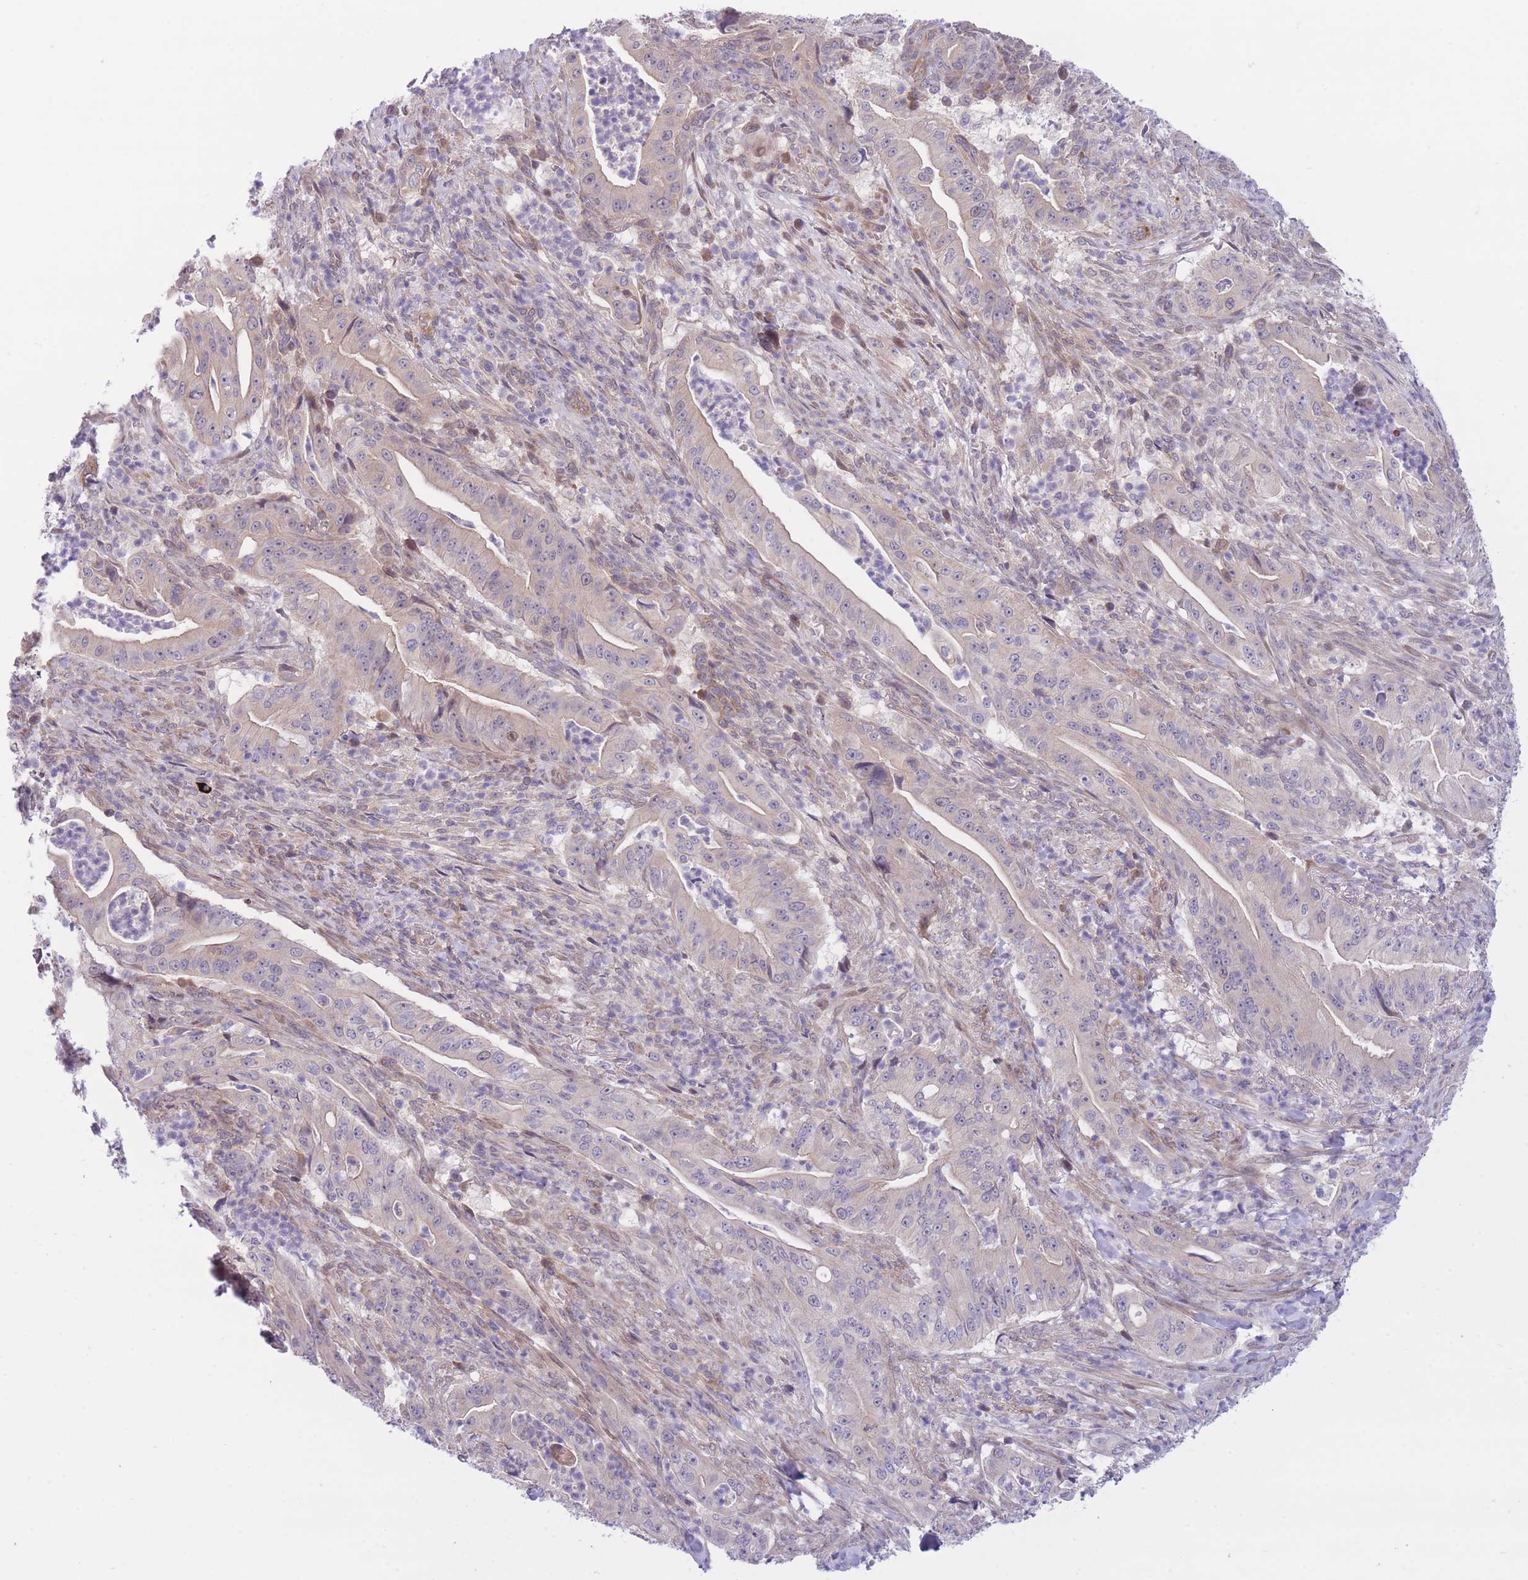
{"staining": {"intensity": "negative", "quantity": "none", "location": "none"}, "tissue": "pancreatic cancer", "cell_type": "Tumor cells", "image_type": "cancer", "snomed": [{"axis": "morphology", "description": "Adenocarcinoma, NOS"}, {"axis": "topography", "description": "Pancreas"}], "caption": "The photomicrograph reveals no staining of tumor cells in pancreatic adenocarcinoma.", "gene": "CDC25B", "patient": {"sex": "male", "age": 71}}